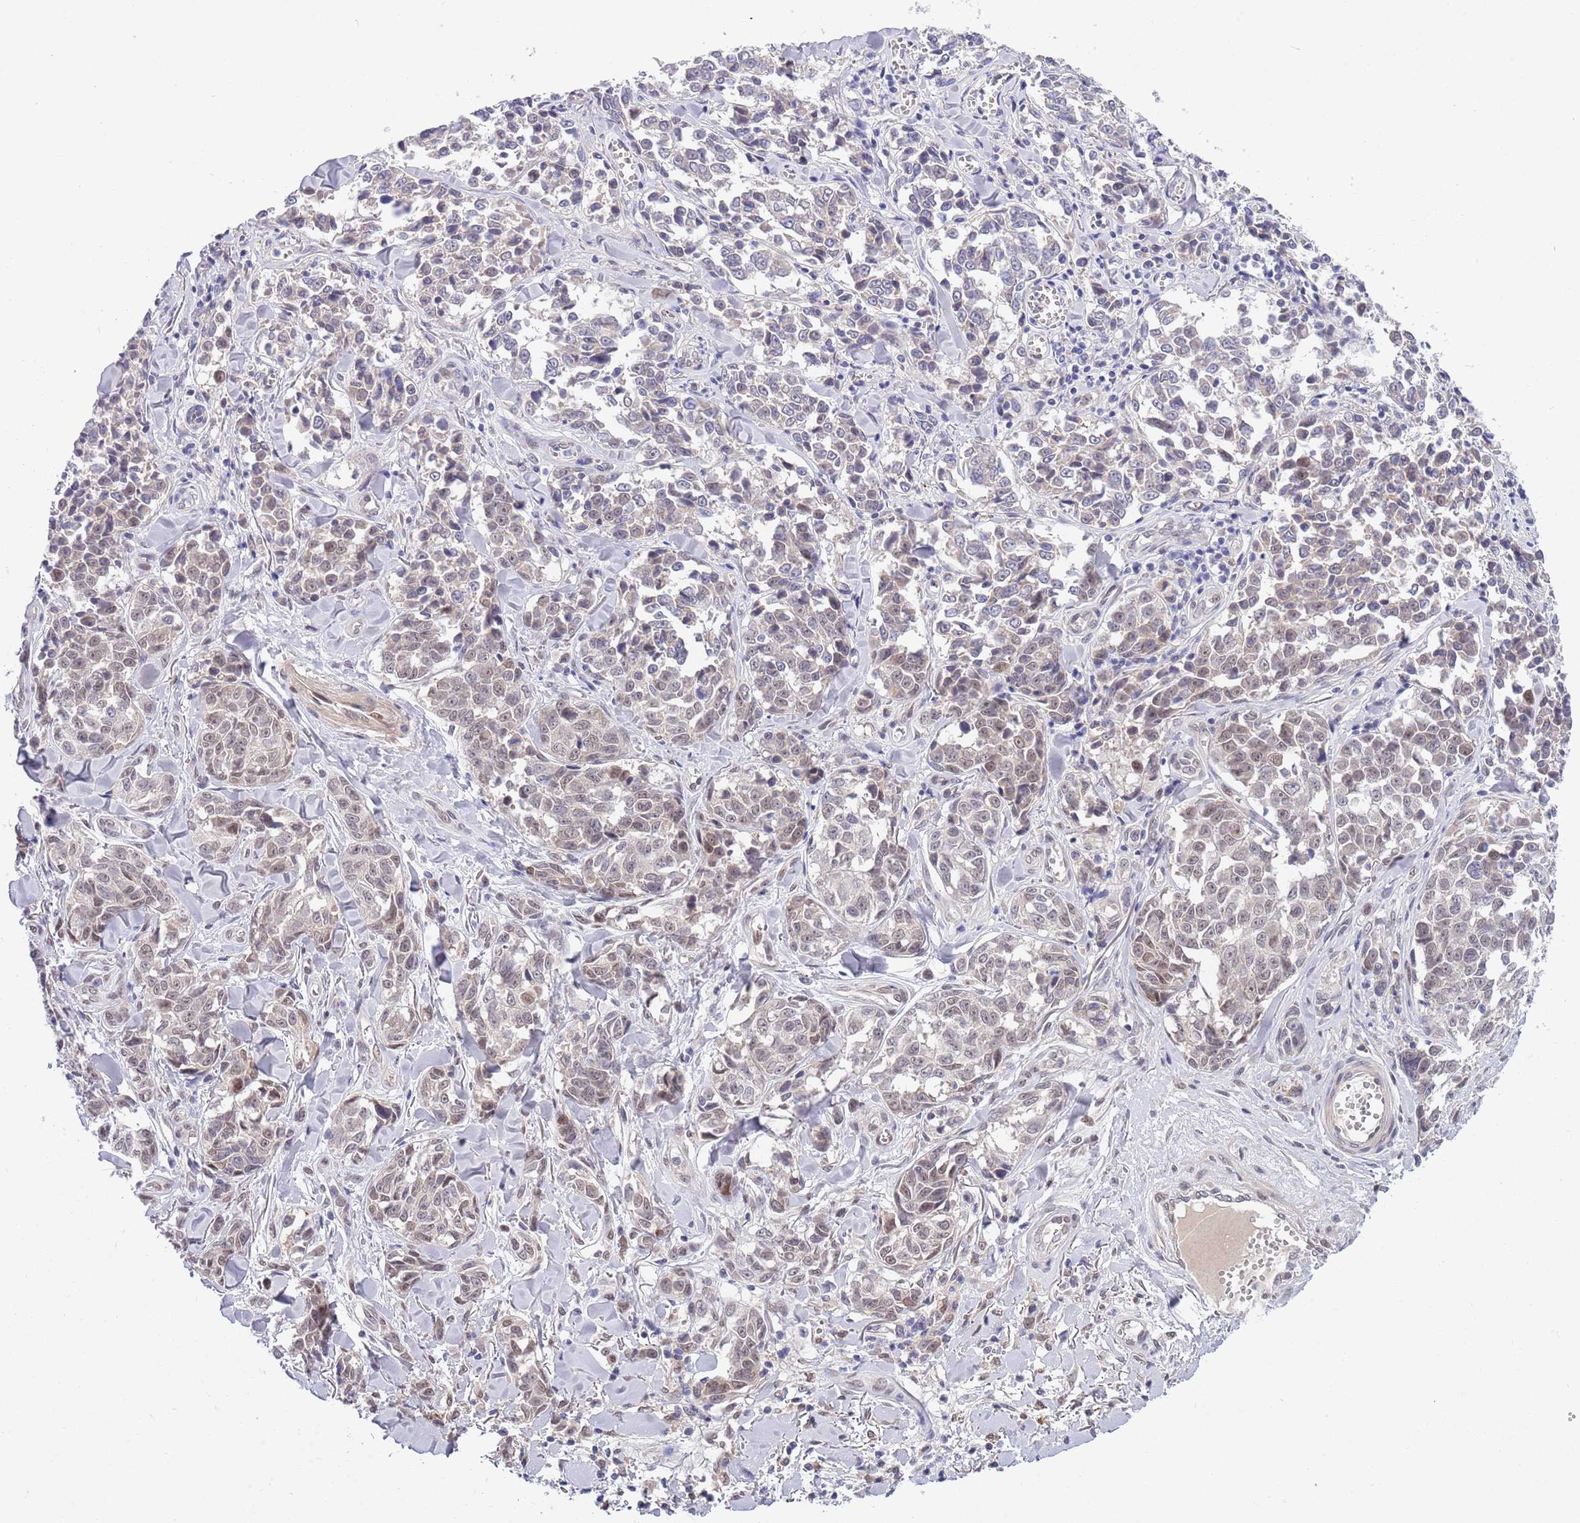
{"staining": {"intensity": "weak", "quantity": "25%-75%", "location": "nuclear"}, "tissue": "melanoma", "cell_type": "Tumor cells", "image_type": "cancer", "snomed": [{"axis": "morphology", "description": "Malignant melanoma, NOS"}, {"axis": "topography", "description": "Skin"}], "caption": "Immunohistochemistry micrograph of human melanoma stained for a protein (brown), which reveals low levels of weak nuclear positivity in approximately 25%-75% of tumor cells.", "gene": "NLRP6", "patient": {"sex": "female", "age": 64}}